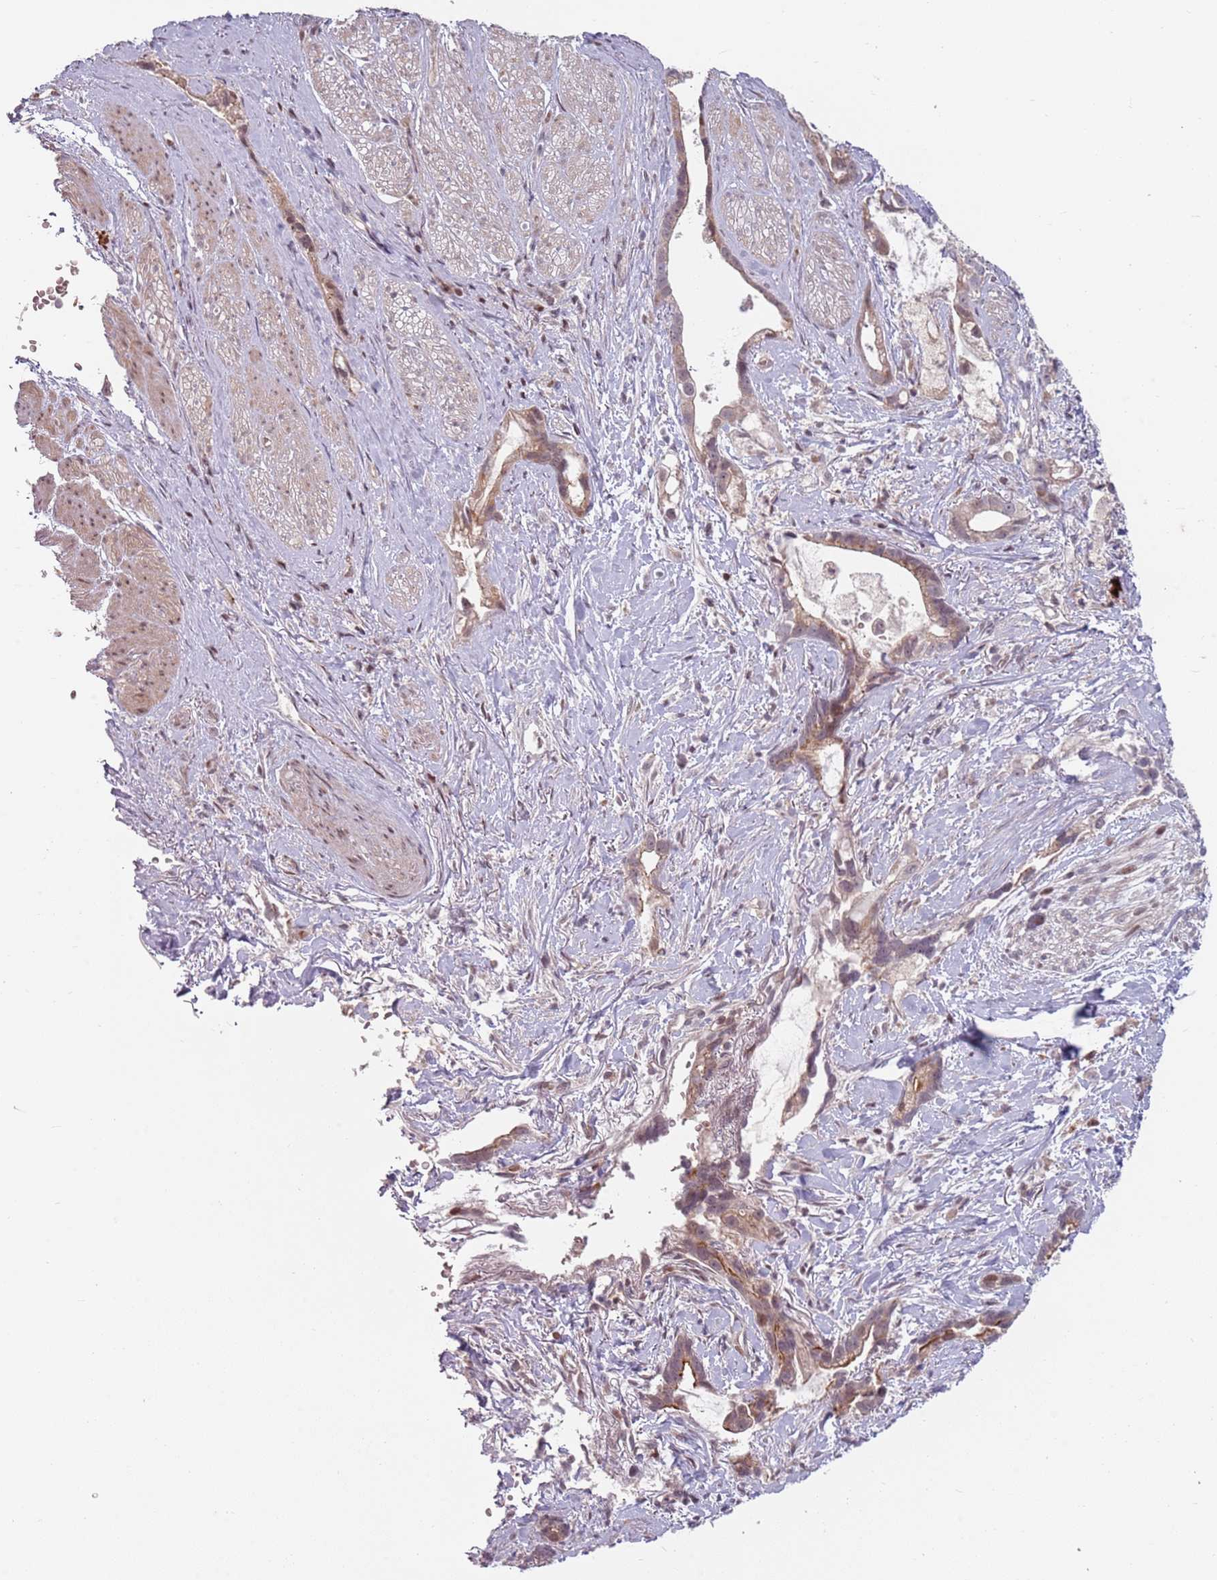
{"staining": {"intensity": "moderate", "quantity": ">75%", "location": "cytoplasmic/membranous,nuclear"}, "tissue": "stomach cancer", "cell_type": "Tumor cells", "image_type": "cancer", "snomed": [{"axis": "morphology", "description": "Adenocarcinoma, NOS"}, {"axis": "topography", "description": "Stomach"}], "caption": "Brown immunohistochemical staining in stomach adenocarcinoma reveals moderate cytoplasmic/membranous and nuclear expression in approximately >75% of tumor cells.", "gene": "ADGRG1", "patient": {"sex": "male", "age": 55}}